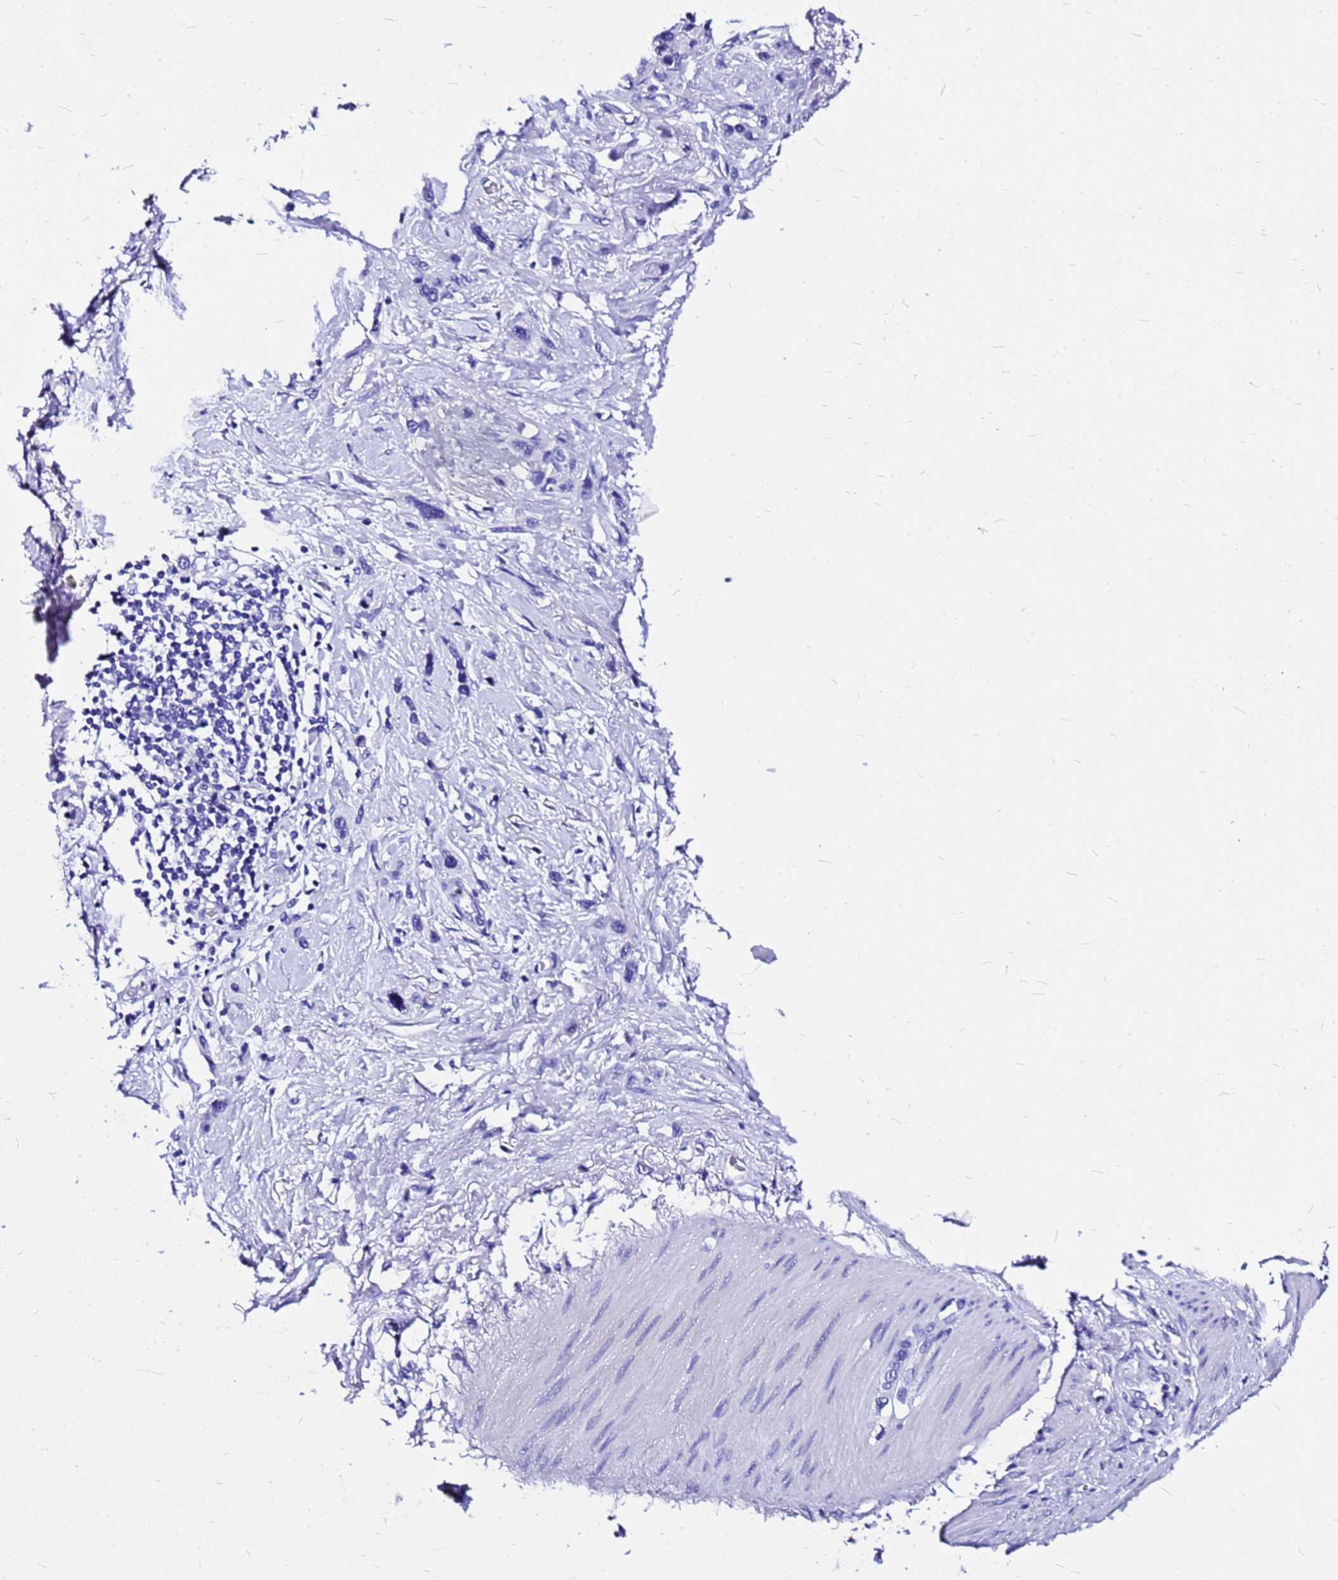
{"staining": {"intensity": "negative", "quantity": "none", "location": "none"}, "tissue": "stomach cancer", "cell_type": "Tumor cells", "image_type": "cancer", "snomed": [{"axis": "morphology", "description": "Adenocarcinoma, NOS"}, {"axis": "morphology", "description": "Adenocarcinoma, High grade"}, {"axis": "topography", "description": "Stomach, upper"}, {"axis": "topography", "description": "Stomach, lower"}], "caption": "Immunohistochemistry (IHC) of high-grade adenocarcinoma (stomach) exhibits no staining in tumor cells.", "gene": "HERC4", "patient": {"sex": "female", "age": 65}}